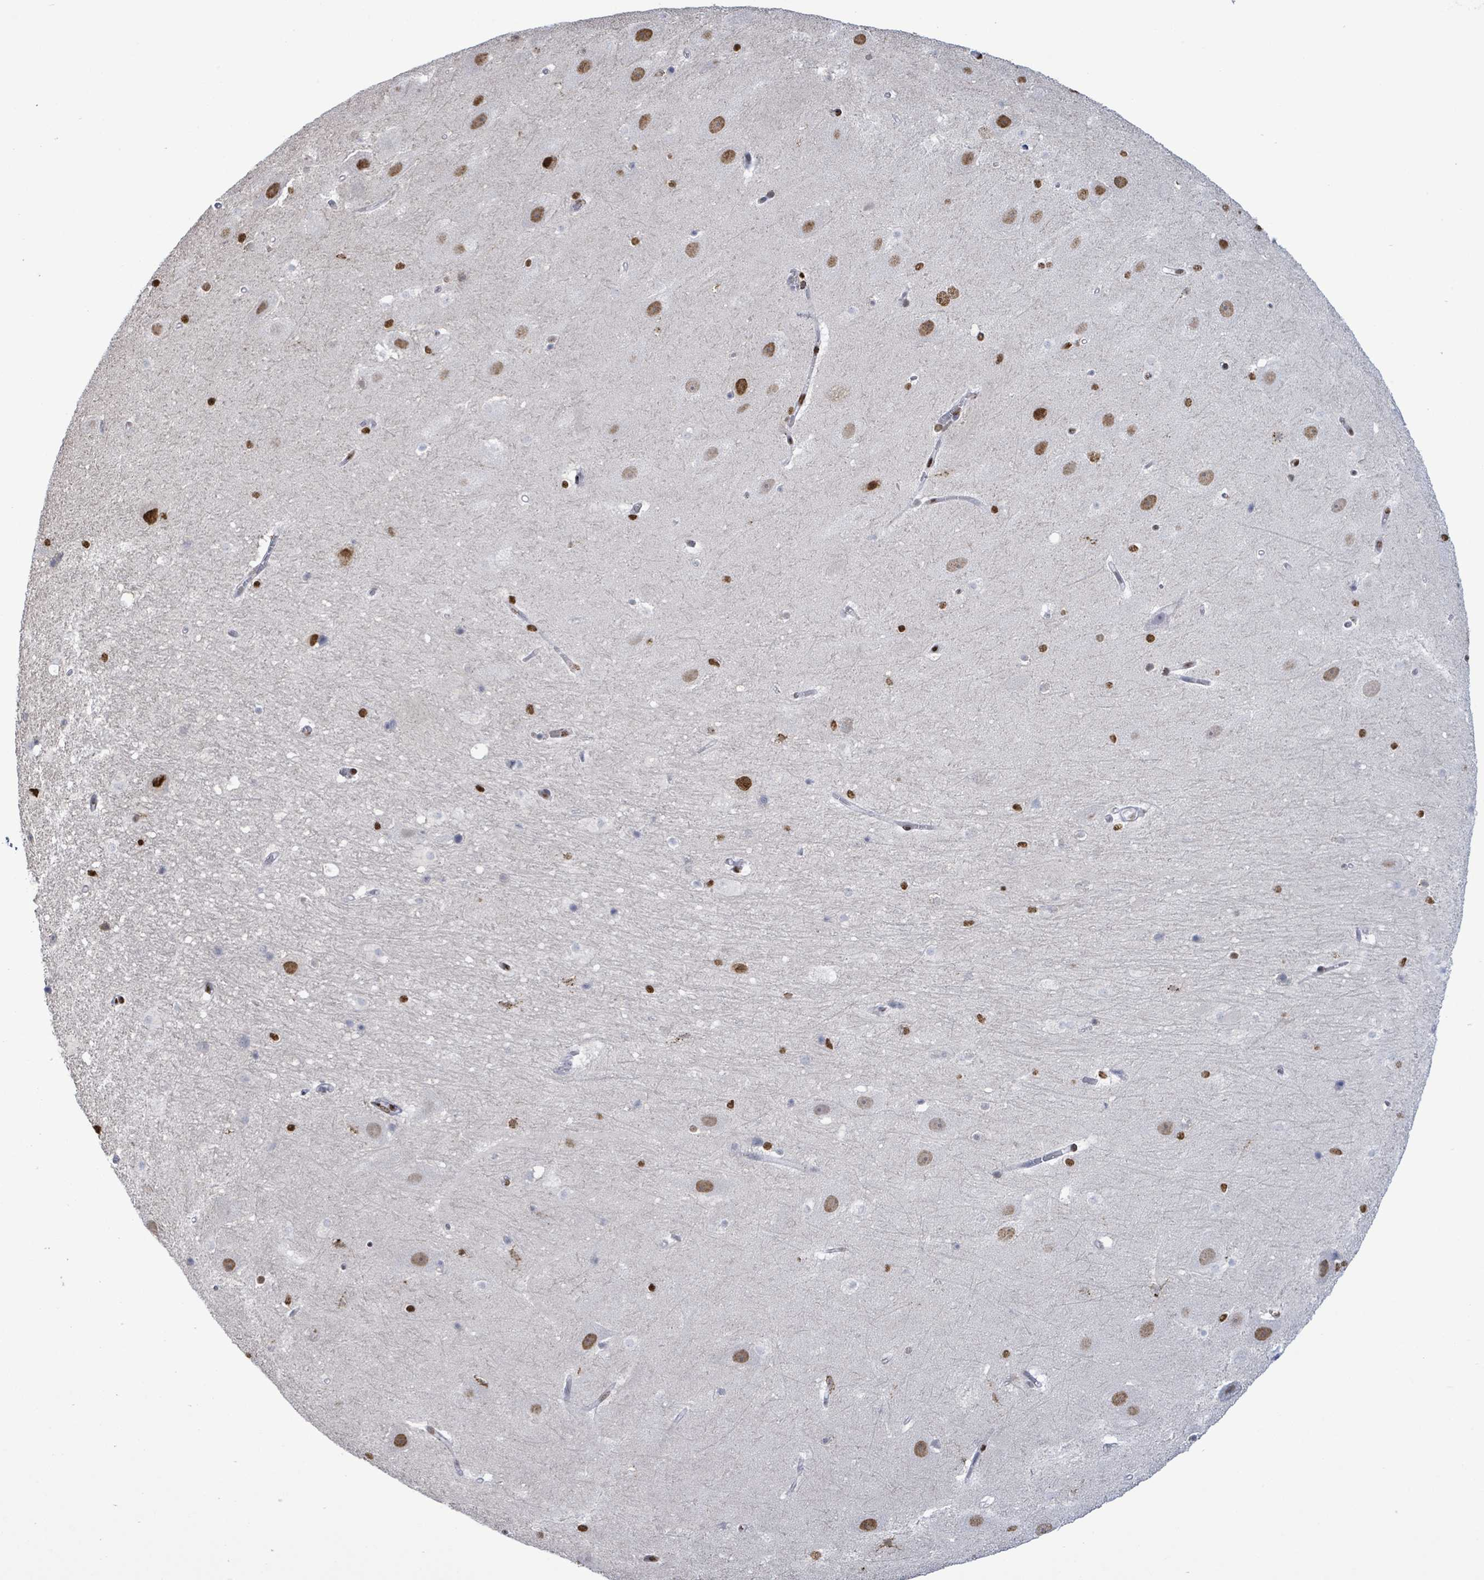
{"staining": {"intensity": "strong", "quantity": "<25%", "location": "nuclear"}, "tissue": "hippocampus", "cell_type": "Glial cells", "image_type": "normal", "snomed": [{"axis": "morphology", "description": "Normal tissue, NOS"}, {"axis": "topography", "description": "Hippocampus"}], "caption": "Strong nuclear expression is seen in approximately <25% of glial cells in unremarkable hippocampus.", "gene": "SAMD14", "patient": {"sex": "male", "age": 37}}